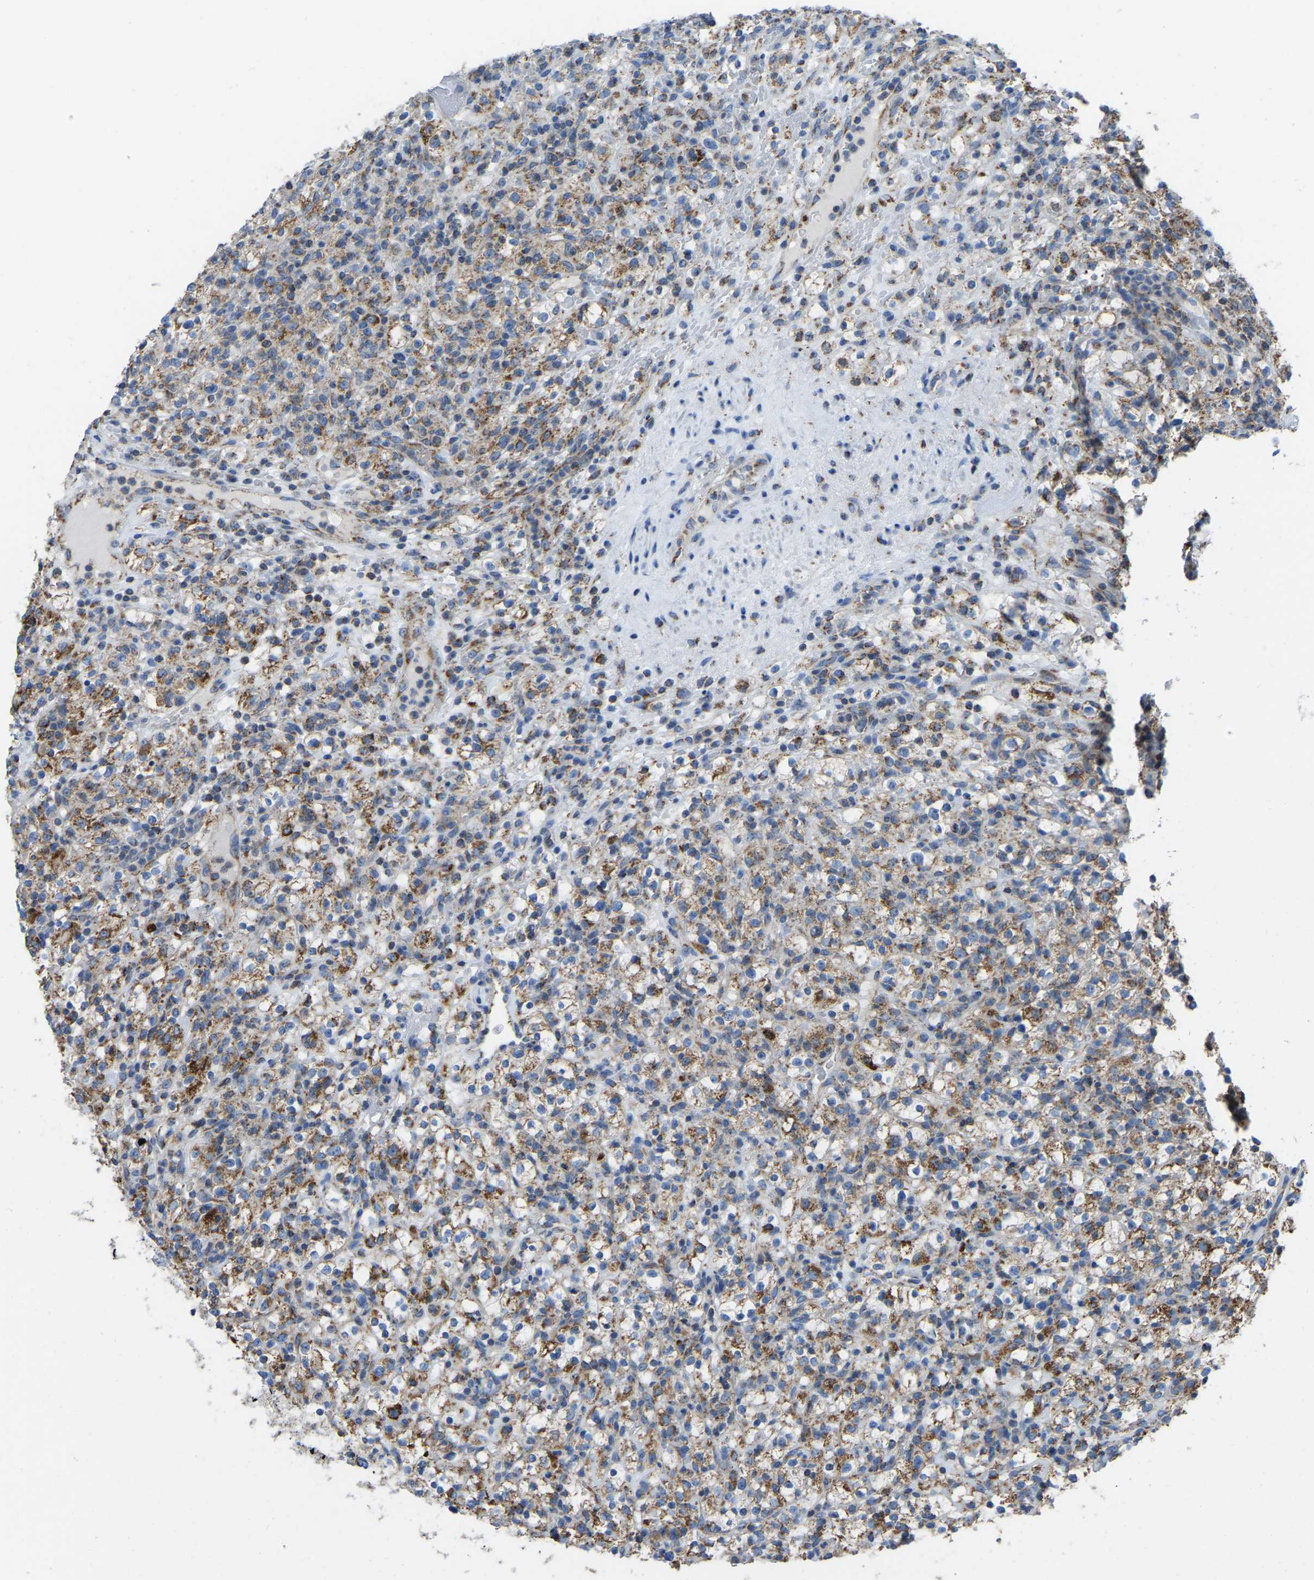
{"staining": {"intensity": "moderate", "quantity": ">75%", "location": "cytoplasmic/membranous"}, "tissue": "renal cancer", "cell_type": "Tumor cells", "image_type": "cancer", "snomed": [{"axis": "morphology", "description": "Normal tissue, NOS"}, {"axis": "morphology", "description": "Adenocarcinoma, NOS"}, {"axis": "topography", "description": "Kidney"}], "caption": "Immunohistochemistry (IHC) staining of renal adenocarcinoma, which shows medium levels of moderate cytoplasmic/membranous positivity in about >75% of tumor cells indicating moderate cytoplasmic/membranous protein expression. The staining was performed using DAB (brown) for protein detection and nuclei were counterstained in hematoxylin (blue).", "gene": "ETFB", "patient": {"sex": "female", "age": 72}}